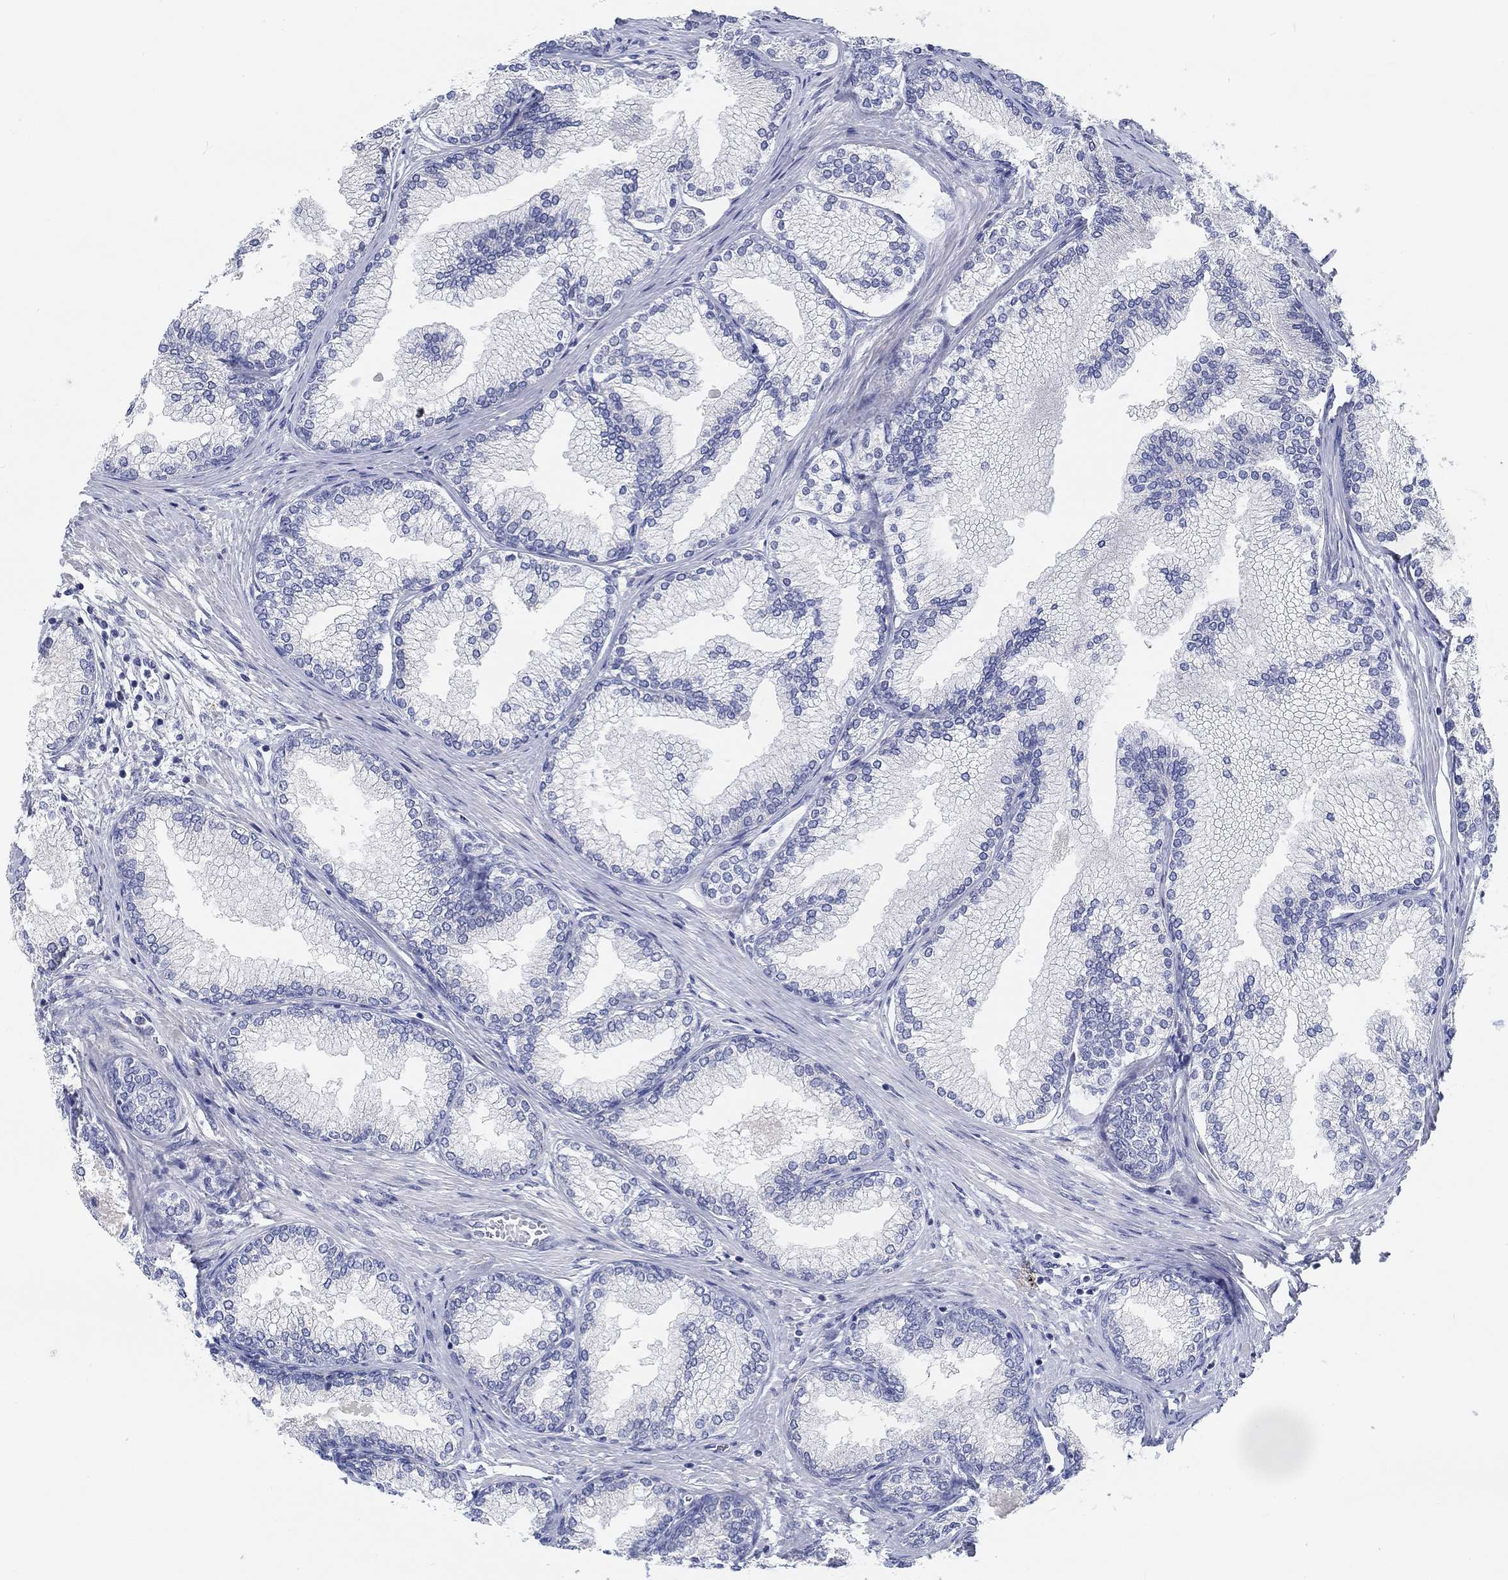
{"staining": {"intensity": "negative", "quantity": "none", "location": "none"}, "tissue": "prostate", "cell_type": "Glandular cells", "image_type": "normal", "snomed": [{"axis": "morphology", "description": "Normal tissue, NOS"}, {"axis": "topography", "description": "Prostate"}], "caption": "Immunohistochemical staining of benign human prostate exhibits no significant positivity in glandular cells. (IHC, brightfield microscopy, high magnification).", "gene": "SNTG2", "patient": {"sex": "male", "age": 72}}